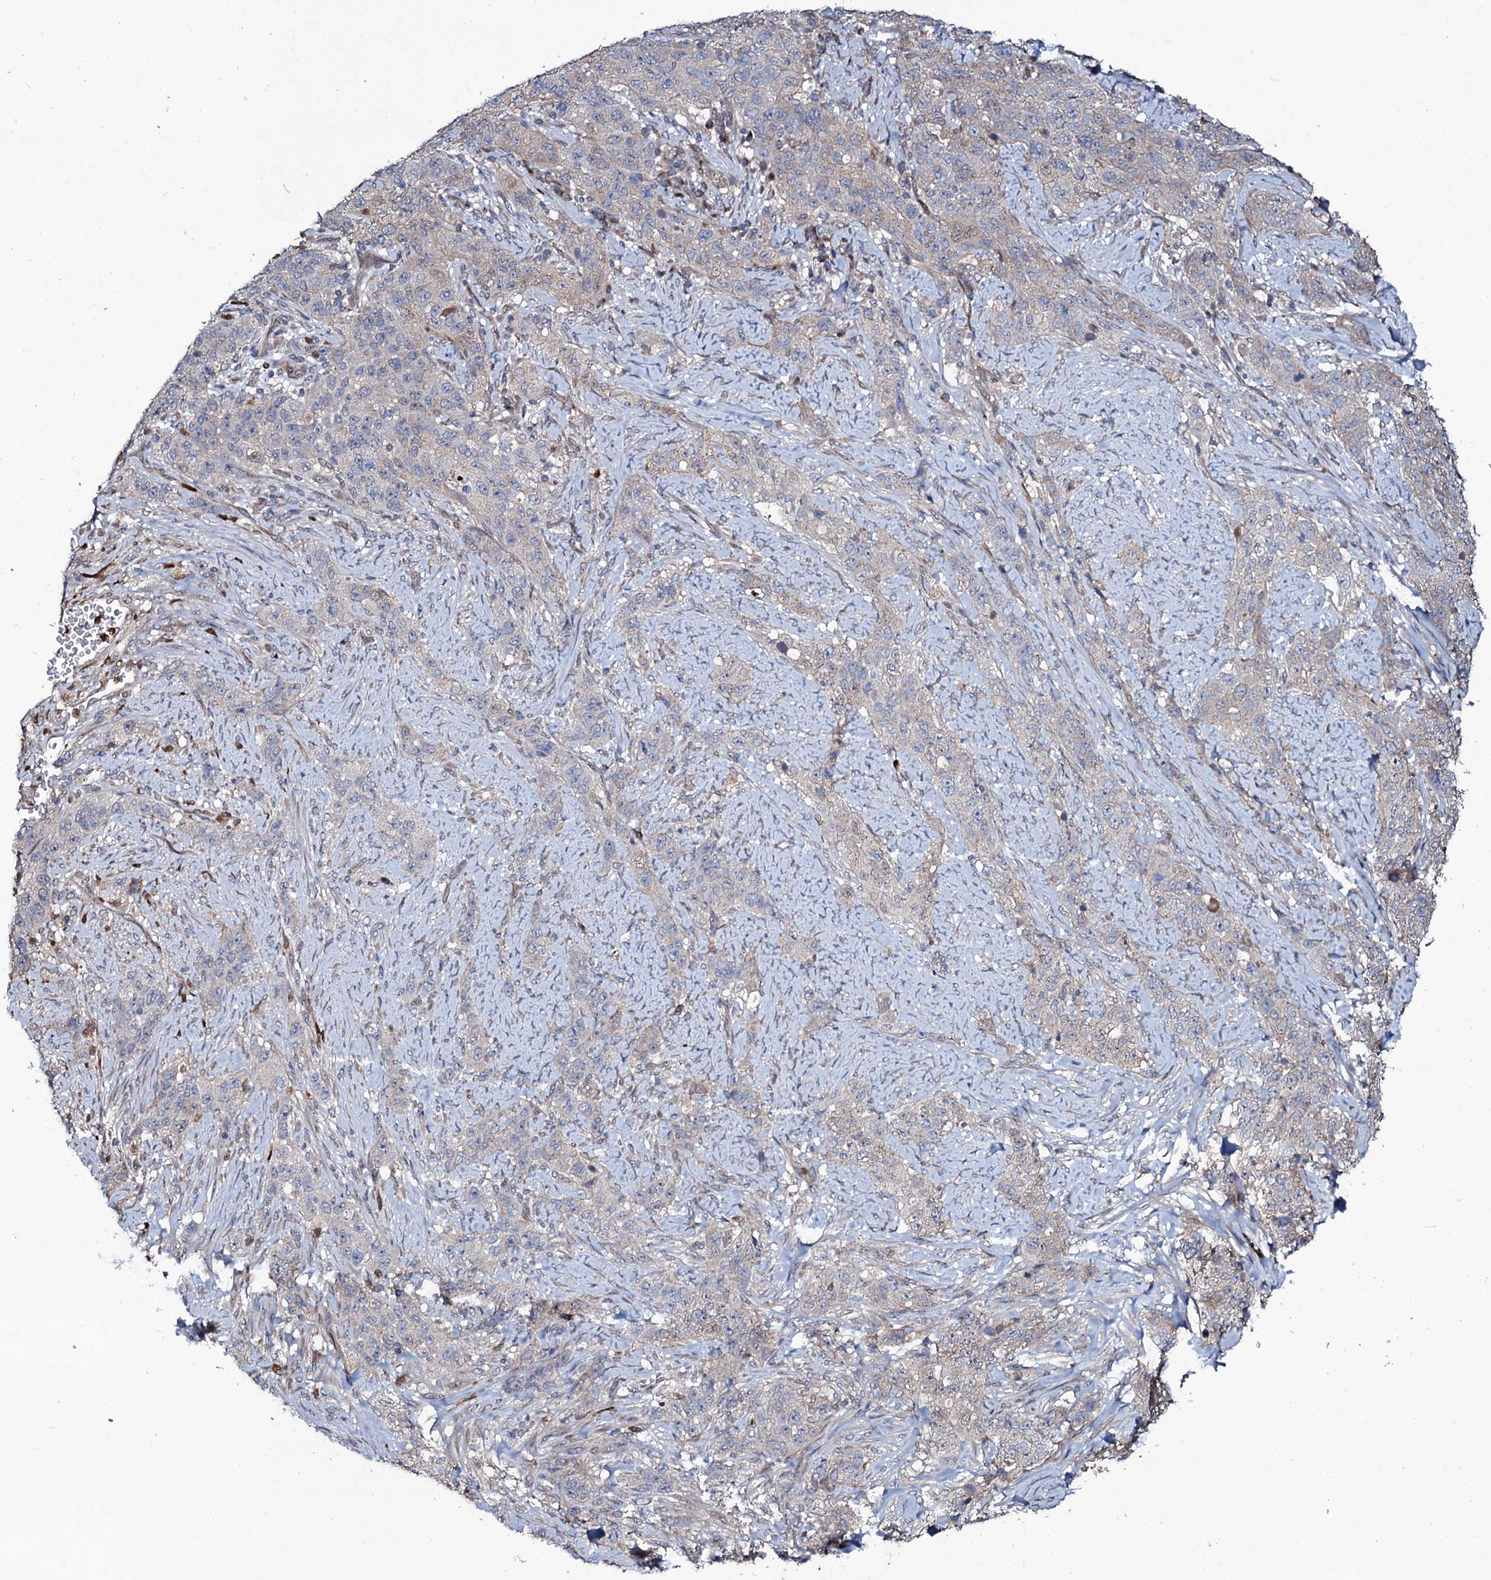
{"staining": {"intensity": "negative", "quantity": "none", "location": "none"}, "tissue": "stomach cancer", "cell_type": "Tumor cells", "image_type": "cancer", "snomed": [{"axis": "morphology", "description": "Adenocarcinoma, NOS"}, {"axis": "topography", "description": "Stomach"}], "caption": "Adenocarcinoma (stomach) stained for a protein using IHC demonstrates no expression tumor cells.", "gene": "COG6", "patient": {"sex": "male", "age": 48}}